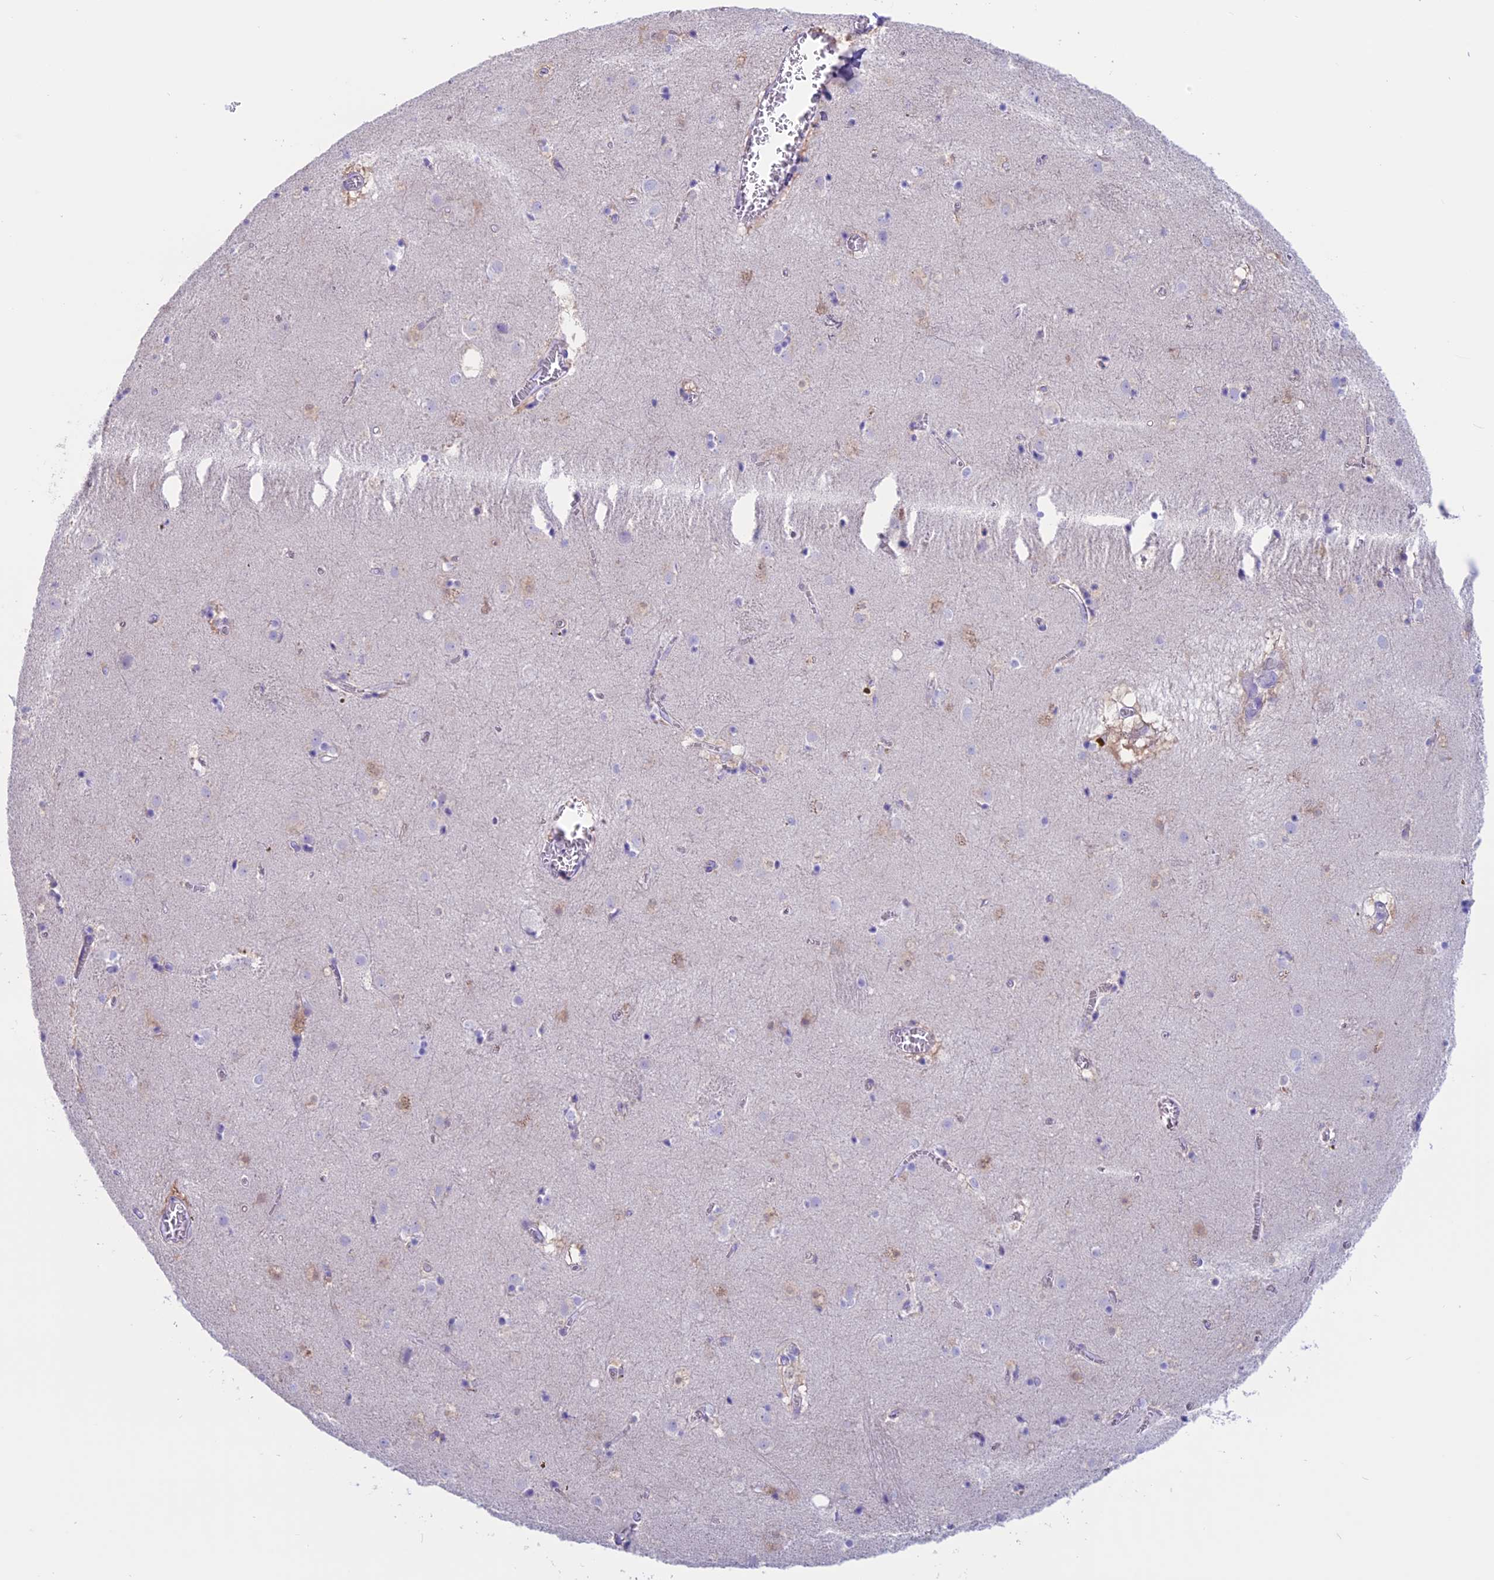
{"staining": {"intensity": "negative", "quantity": "none", "location": "none"}, "tissue": "caudate", "cell_type": "Glial cells", "image_type": "normal", "snomed": [{"axis": "morphology", "description": "Normal tissue, NOS"}, {"axis": "topography", "description": "Lateral ventricle wall"}], "caption": "Protein analysis of unremarkable caudate reveals no significant expression in glial cells.", "gene": "RP1", "patient": {"sex": "male", "age": 70}}